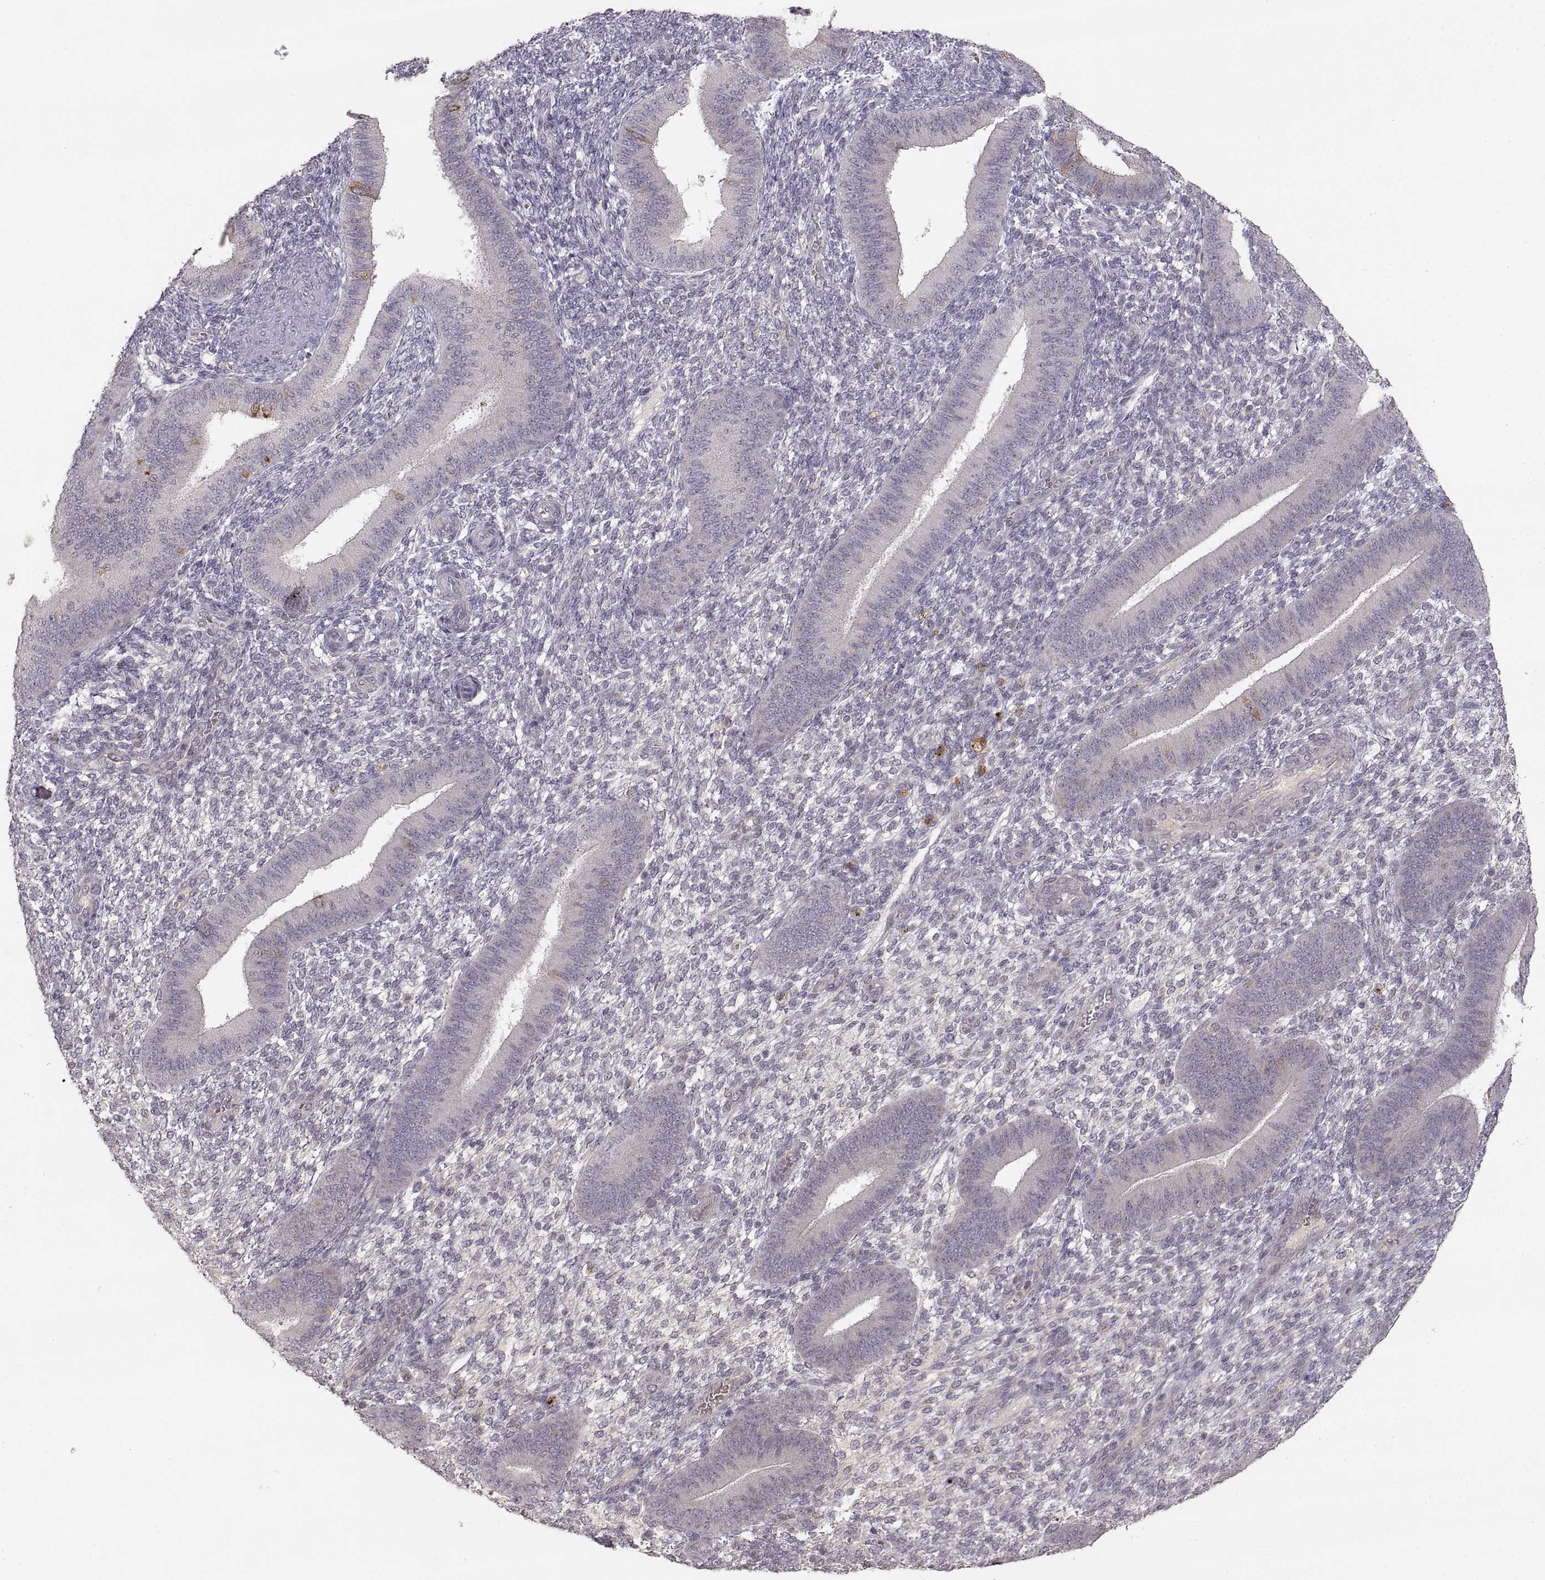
{"staining": {"intensity": "negative", "quantity": "none", "location": "none"}, "tissue": "endometrium", "cell_type": "Cells in endometrial stroma", "image_type": "normal", "snomed": [{"axis": "morphology", "description": "Normal tissue, NOS"}, {"axis": "topography", "description": "Endometrium"}], "caption": "IHC micrograph of benign endometrium stained for a protein (brown), which displays no expression in cells in endometrial stroma. The staining is performed using DAB brown chromogen with nuclei counter-stained in using hematoxylin.", "gene": "LAMC2", "patient": {"sex": "female", "age": 39}}